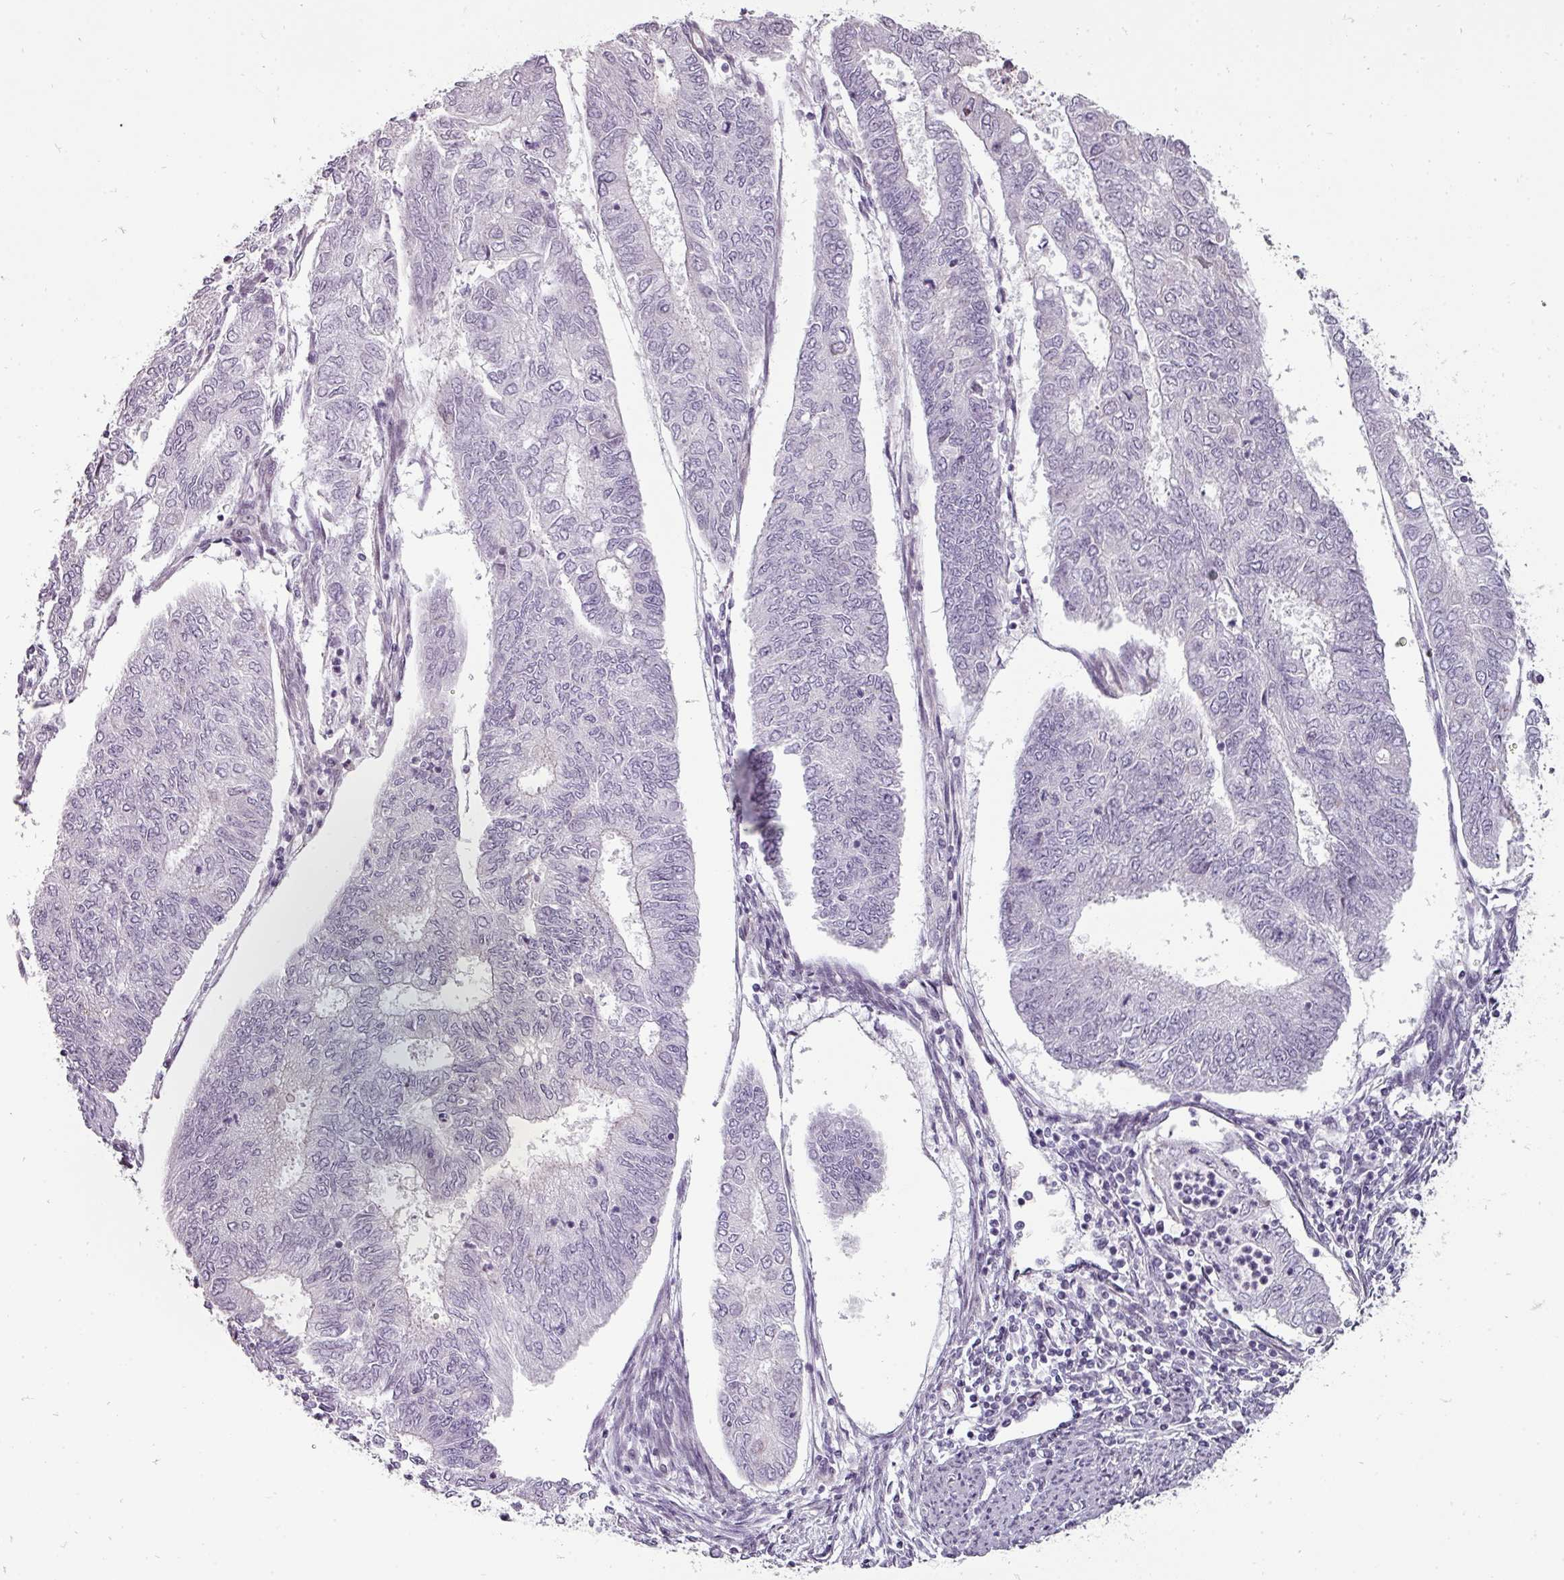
{"staining": {"intensity": "negative", "quantity": "none", "location": "none"}, "tissue": "endometrial cancer", "cell_type": "Tumor cells", "image_type": "cancer", "snomed": [{"axis": "morphology", "description": "Adenocarcinoma, NOS"}, {"axis": "topography", "description": "Endometrium"}], "caption": "Immunohistochemistry (IHC) of endometrial adenocarcinoma reveals no expression in tumor cells.", "gene": "CHRDL1", "patient": {"sex": "female", "age": 68}}